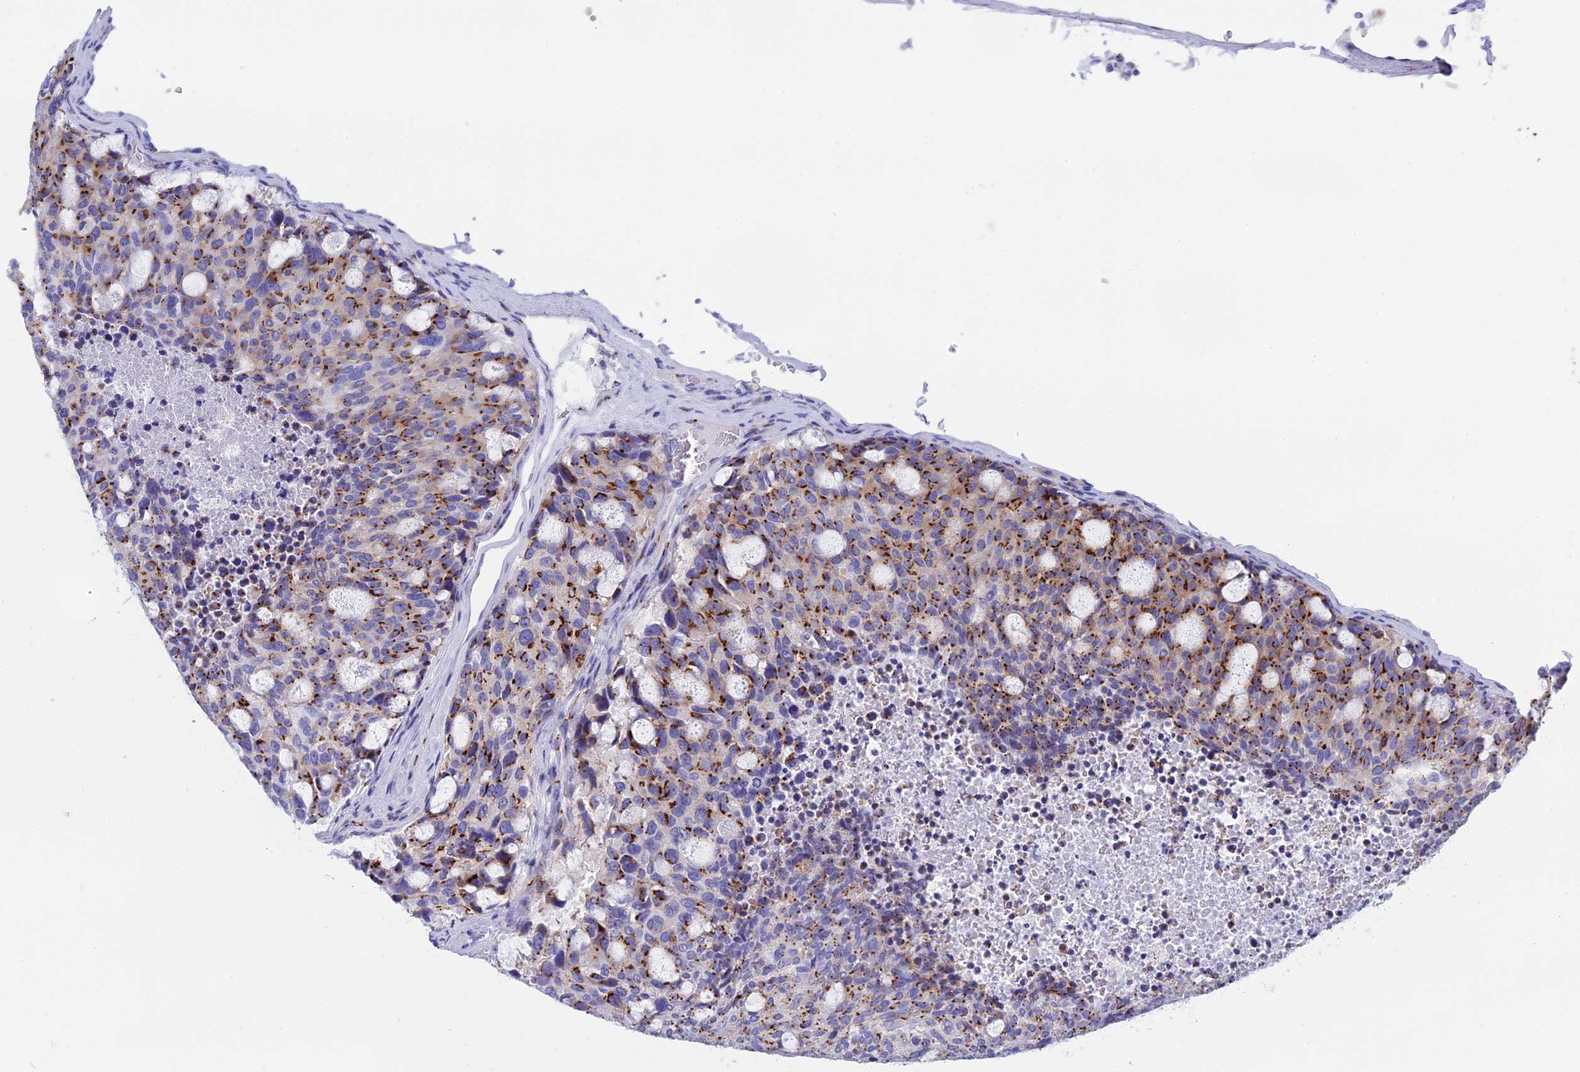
{"staining": {"intensity": "strong", "quantity": ">75%", "location": "cytoplasmic/membranous"}, "tissue": "carcinoid", "cell_type": "Tumor cells", "image_type": "cancer", "snomed": [{"axis": "morphology", "description": "Carcinoid, malignant, NOS"}, {"axis": "topography", "description": "Pancreas"}], "caption": "Tumor cells show high levels of strong cytoplasmic/membranous staining in approximately >75% of cells in human malignant carcinoid.", "gene": "ERICH4", "patient": {"sex": "female", "age": 54}}